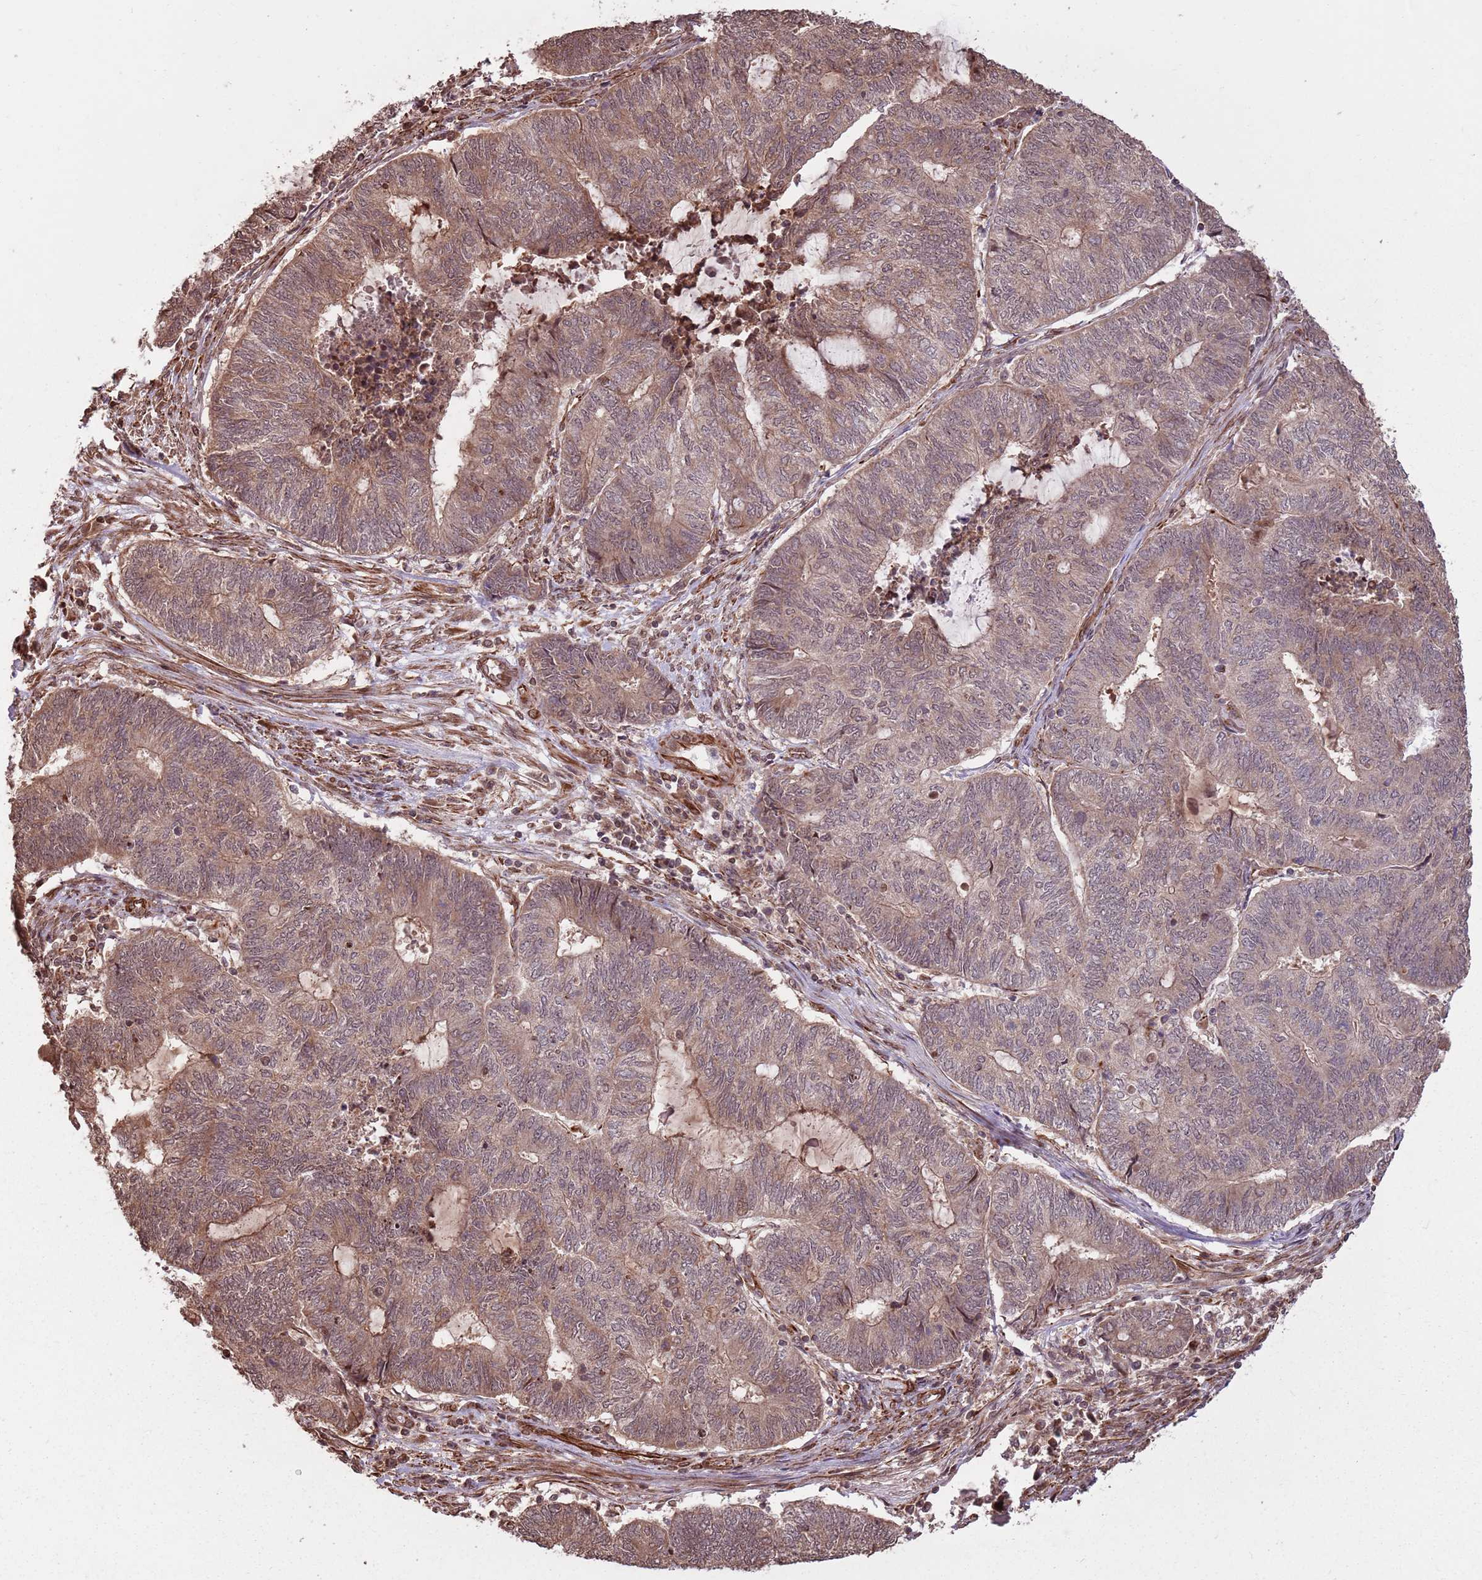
{"staining": {"intensity": "moderate", "quantity": ">75%", "location": "cytoplasmic/membranous,nuclear"}, "tissue": "endometrial cancer", "cell_type": "Tumor cells", "image_type": "cancer", "snomed": [{"axis": "morphology", "description": "Adenocarcinoma, NOS"}, {"axis": "topography", "description": "Uterus"}, {"axis": "topography", "description": "Endometrium"}], "caption": "DAB immunohistochemical staining of adenocarcinoma (endometrial) shows moderate cytoplasmic/membranous and nuclear protein expression in approximately >75% of tumor cells.", "gene": "ADAMTS3", "patient": {"sex": "female", "age": 70}}